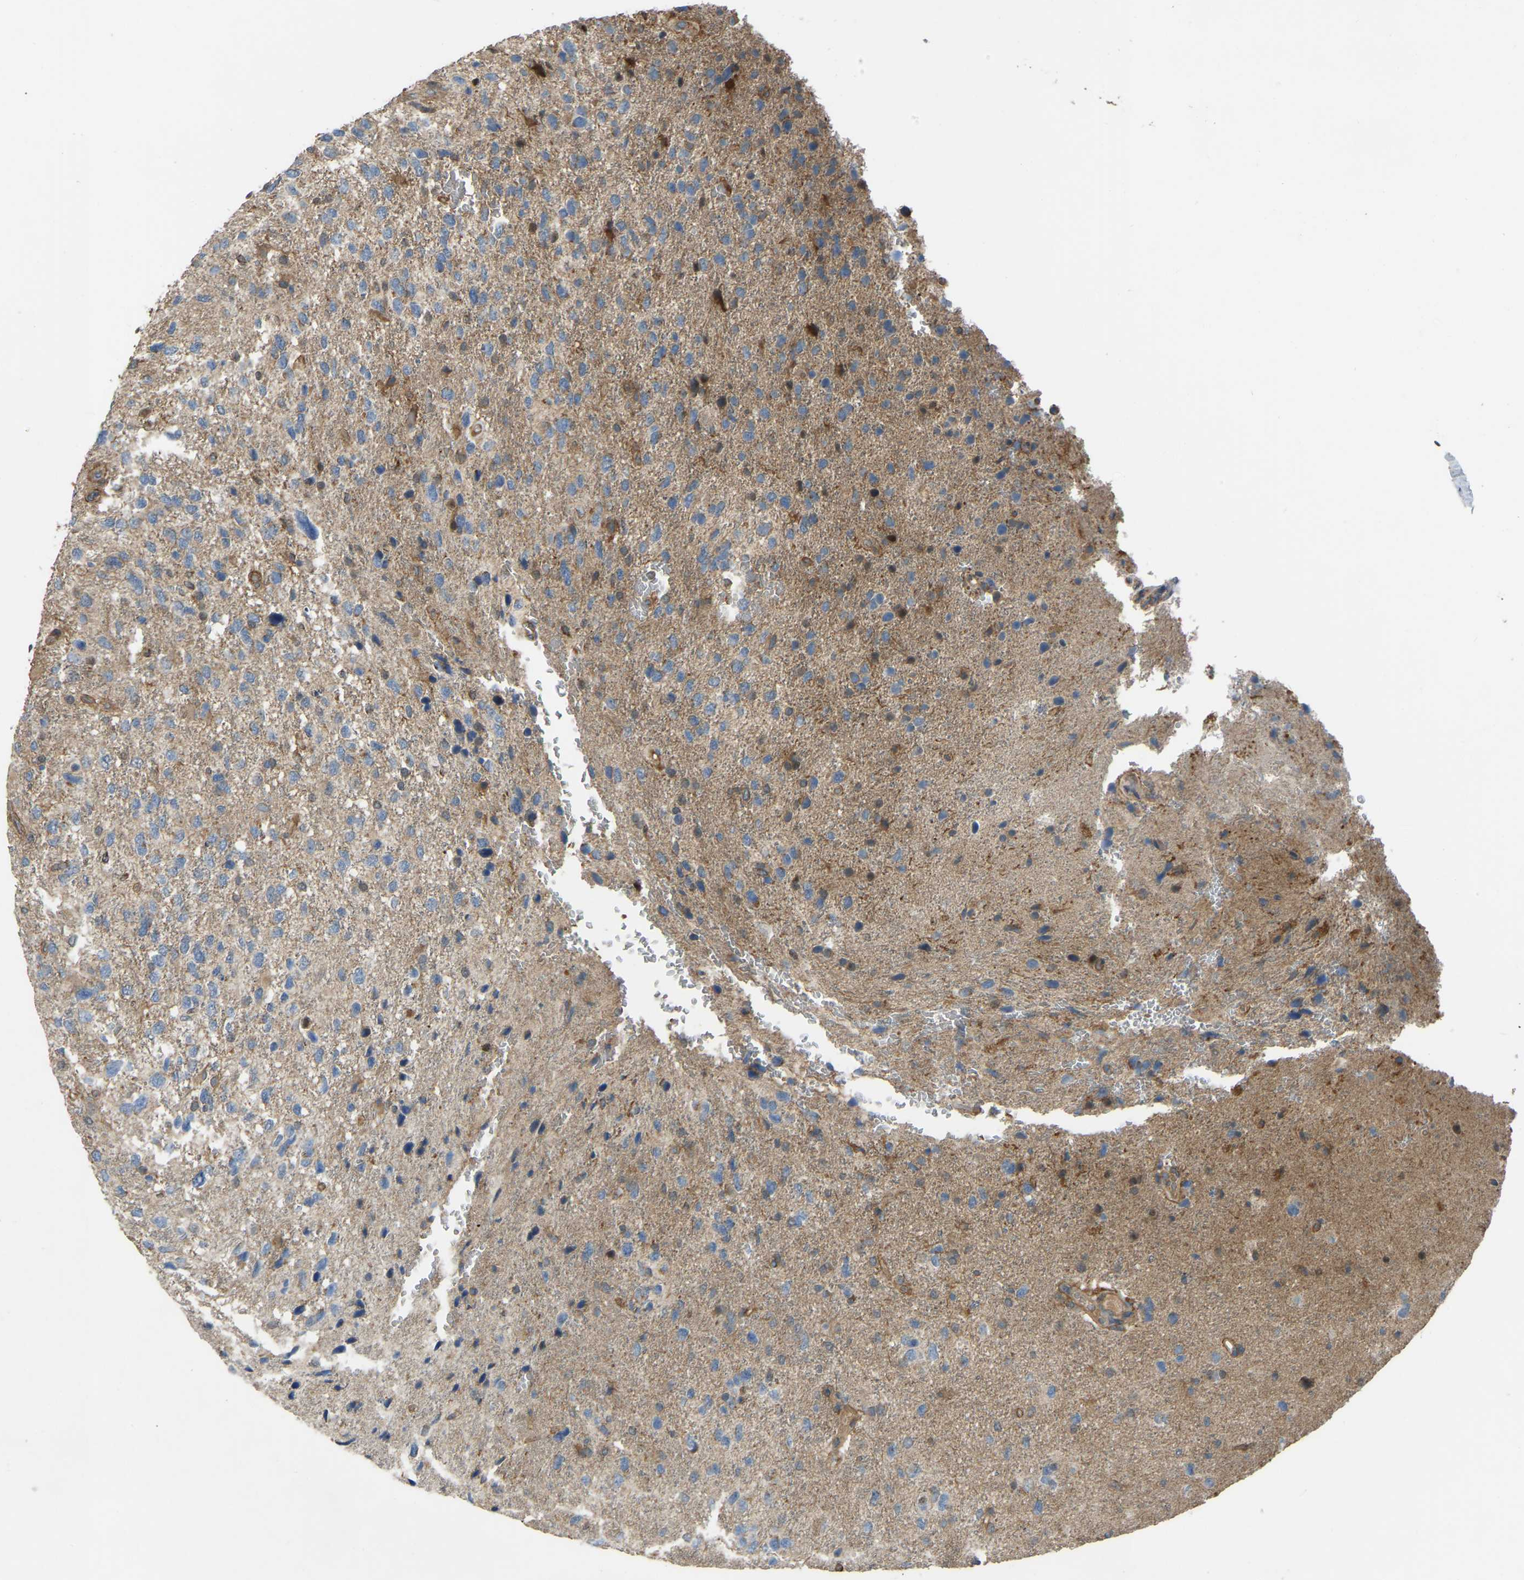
{"staining": {"intensity": "moderate", "quantity": "<25%", "location": "cytoplasmic/membranous"}, "tissue": "glioma", "cell_type": "Tumor cells", "image_type": "cancer", "snomed": [{"axis": "morphology", "description": "Glioma, malignant, High grade"}, {"axis": "topography", "description": "Brain"}], "caption": "An immunohistochemistry (IHC) image of tumor tissue is shown. Protein staining in brown shows moderate cytoplasmic/membranous positivity in glioma within tumor cells.", "gene": "C21orf91", "patient": {"sex": "female", "age": 58}}